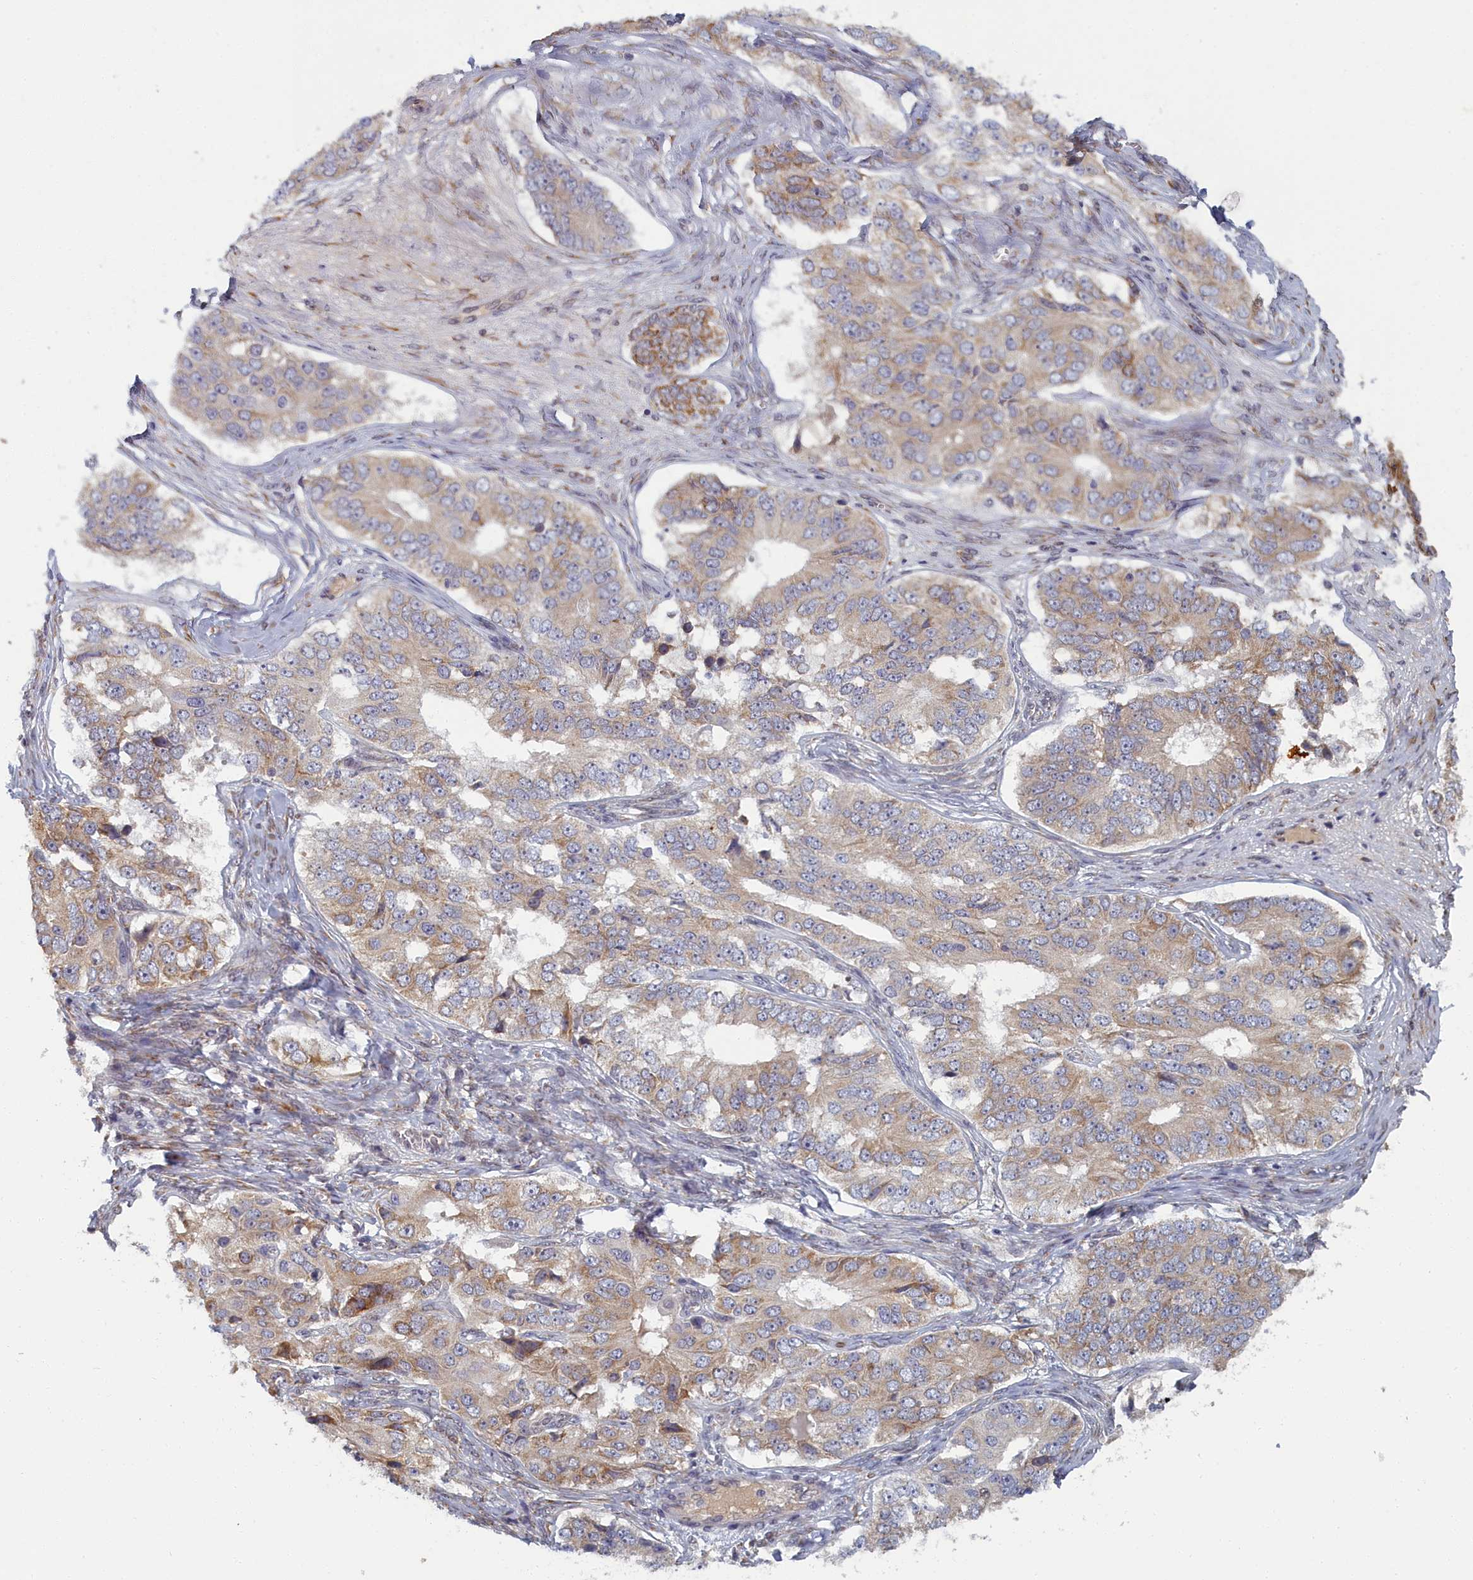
{"staining": {"intensity": "weak", "quantity": "25%-75%", "location": "cytoplasmic/membranous"}, "tissue": "ovarian cancer", "cell_type": "Tumor cells", "image_type": "cancer", "snomed": [{"axis": "morphology", "description": "Carcinoma, endometroid"}, {"axis": "topography", "description": "Ovary"}], "caption": "An immunohistochemistry micrograph of neoplastic tissue is shown. Protein staining in brown labels weak cytoplasmic/membranous positivity in ovarian cancer (endometroid carcinoma) within tumor cells. The protein of interest is shown in brown color, while the nuclei are stained blue.", "gene": "DNAJC17", "patient": {"sex": "female", "age": 51}}